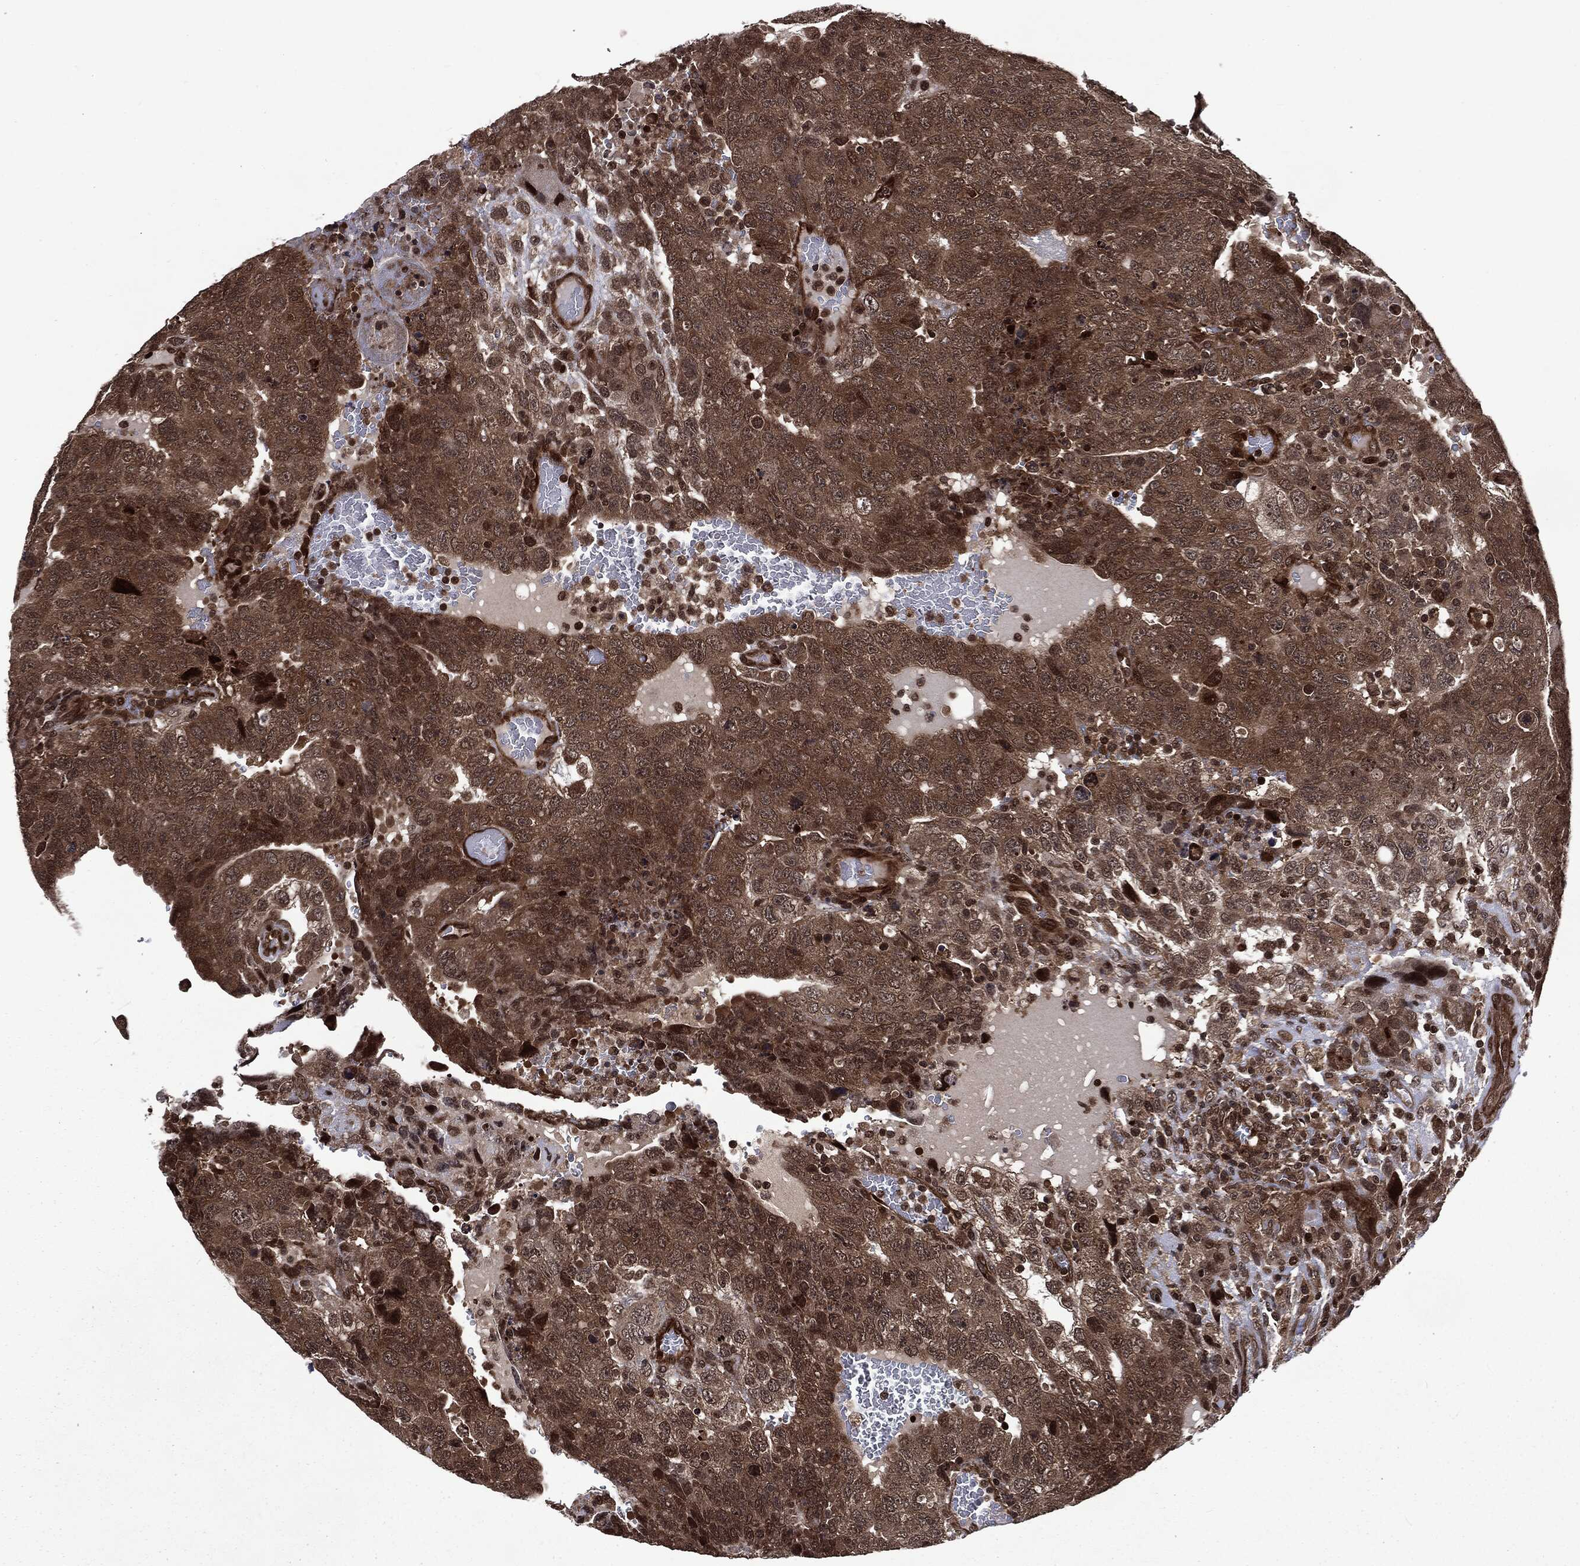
{"staining": {"intensity": "strong", "quantity": ">75%", "location": "cytoplasmic/membranous,nuclear"}, "tissue": "testis cancer", "cell_type": "Tumor cells", "image_type": "cancer", "snomed": [{"axis": "morphology", "description": "Carcinoma, Embryonal, NOS"}, {"axis": "topography", "description": "Testis"}], "caption": "Immunohistochemical staining of human testis embryonal carcinoma displays high levels of strong cytoplasmic/membranous and nuclear staining in about >75% of tumor cells.", "gene": "STAU2", "patient": {"sex": "male", "age": 34}}